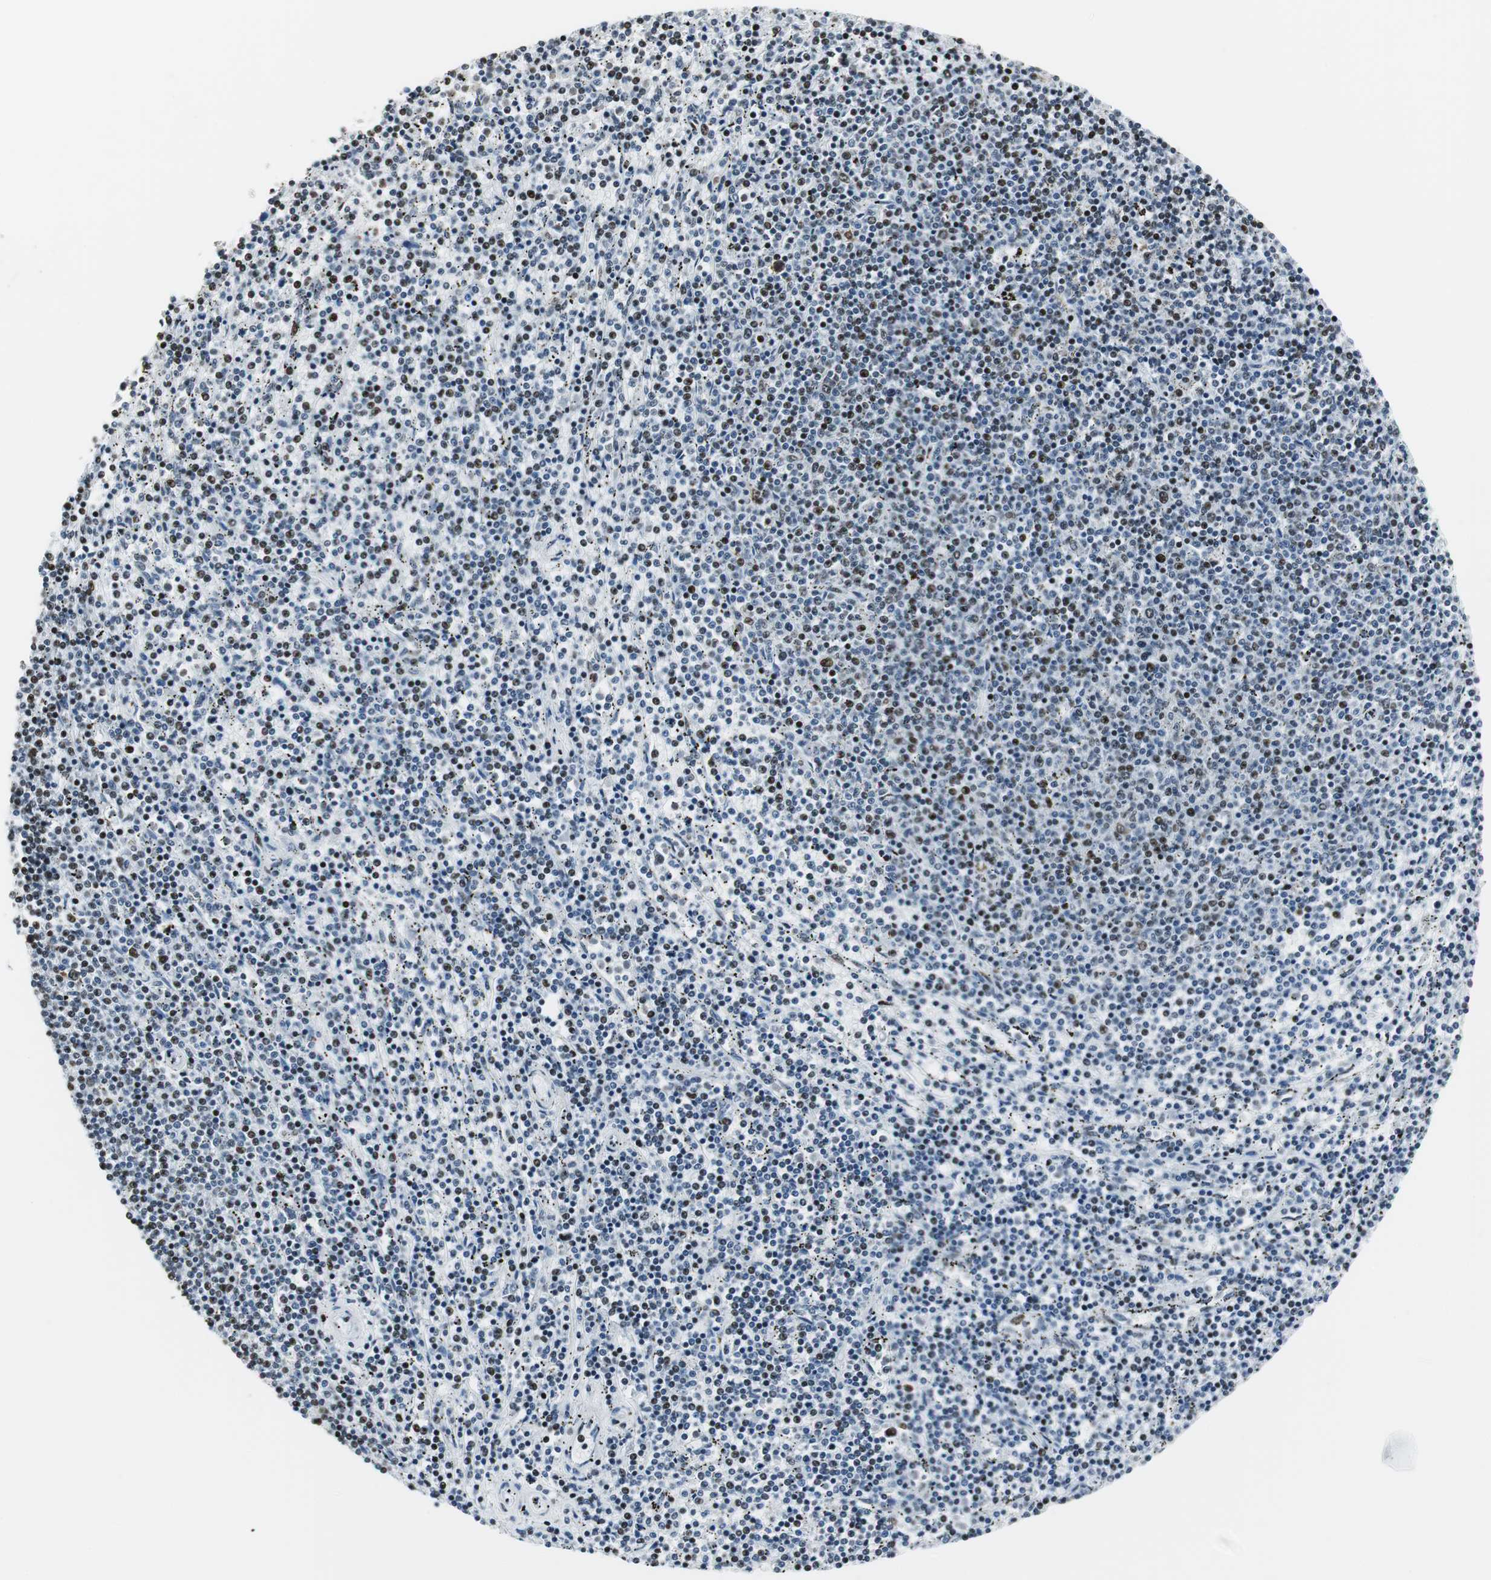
{"staining": {"intensity": "negative", "quantity": "none", "location": "none"}, "tissue": "lymphoma", "cell_type": "Tumor cells", "image_type": "cancer", "snomed": [{"axis": "morphology", "description": "Malignant lymphoma, non-Hodgkin's type, Low grade"}, {"axis": "topography", "description": "Spleen"}], "caption": "High power microscopy histopathology image of an immunohistochemistry (IHC) image of malignant lymphoma, non-Hodgkin's type (low-grade), revealing no significant positivity in tumor cells. Brightfield microscopy of immunohistochemistry stained with DAB (3,3'-diaminobenzidine) (brown) and hematoxylin (blue), captured at high magnification.", "gene": "RBBP4", "patient": {"sex": "female", "age": 50}}